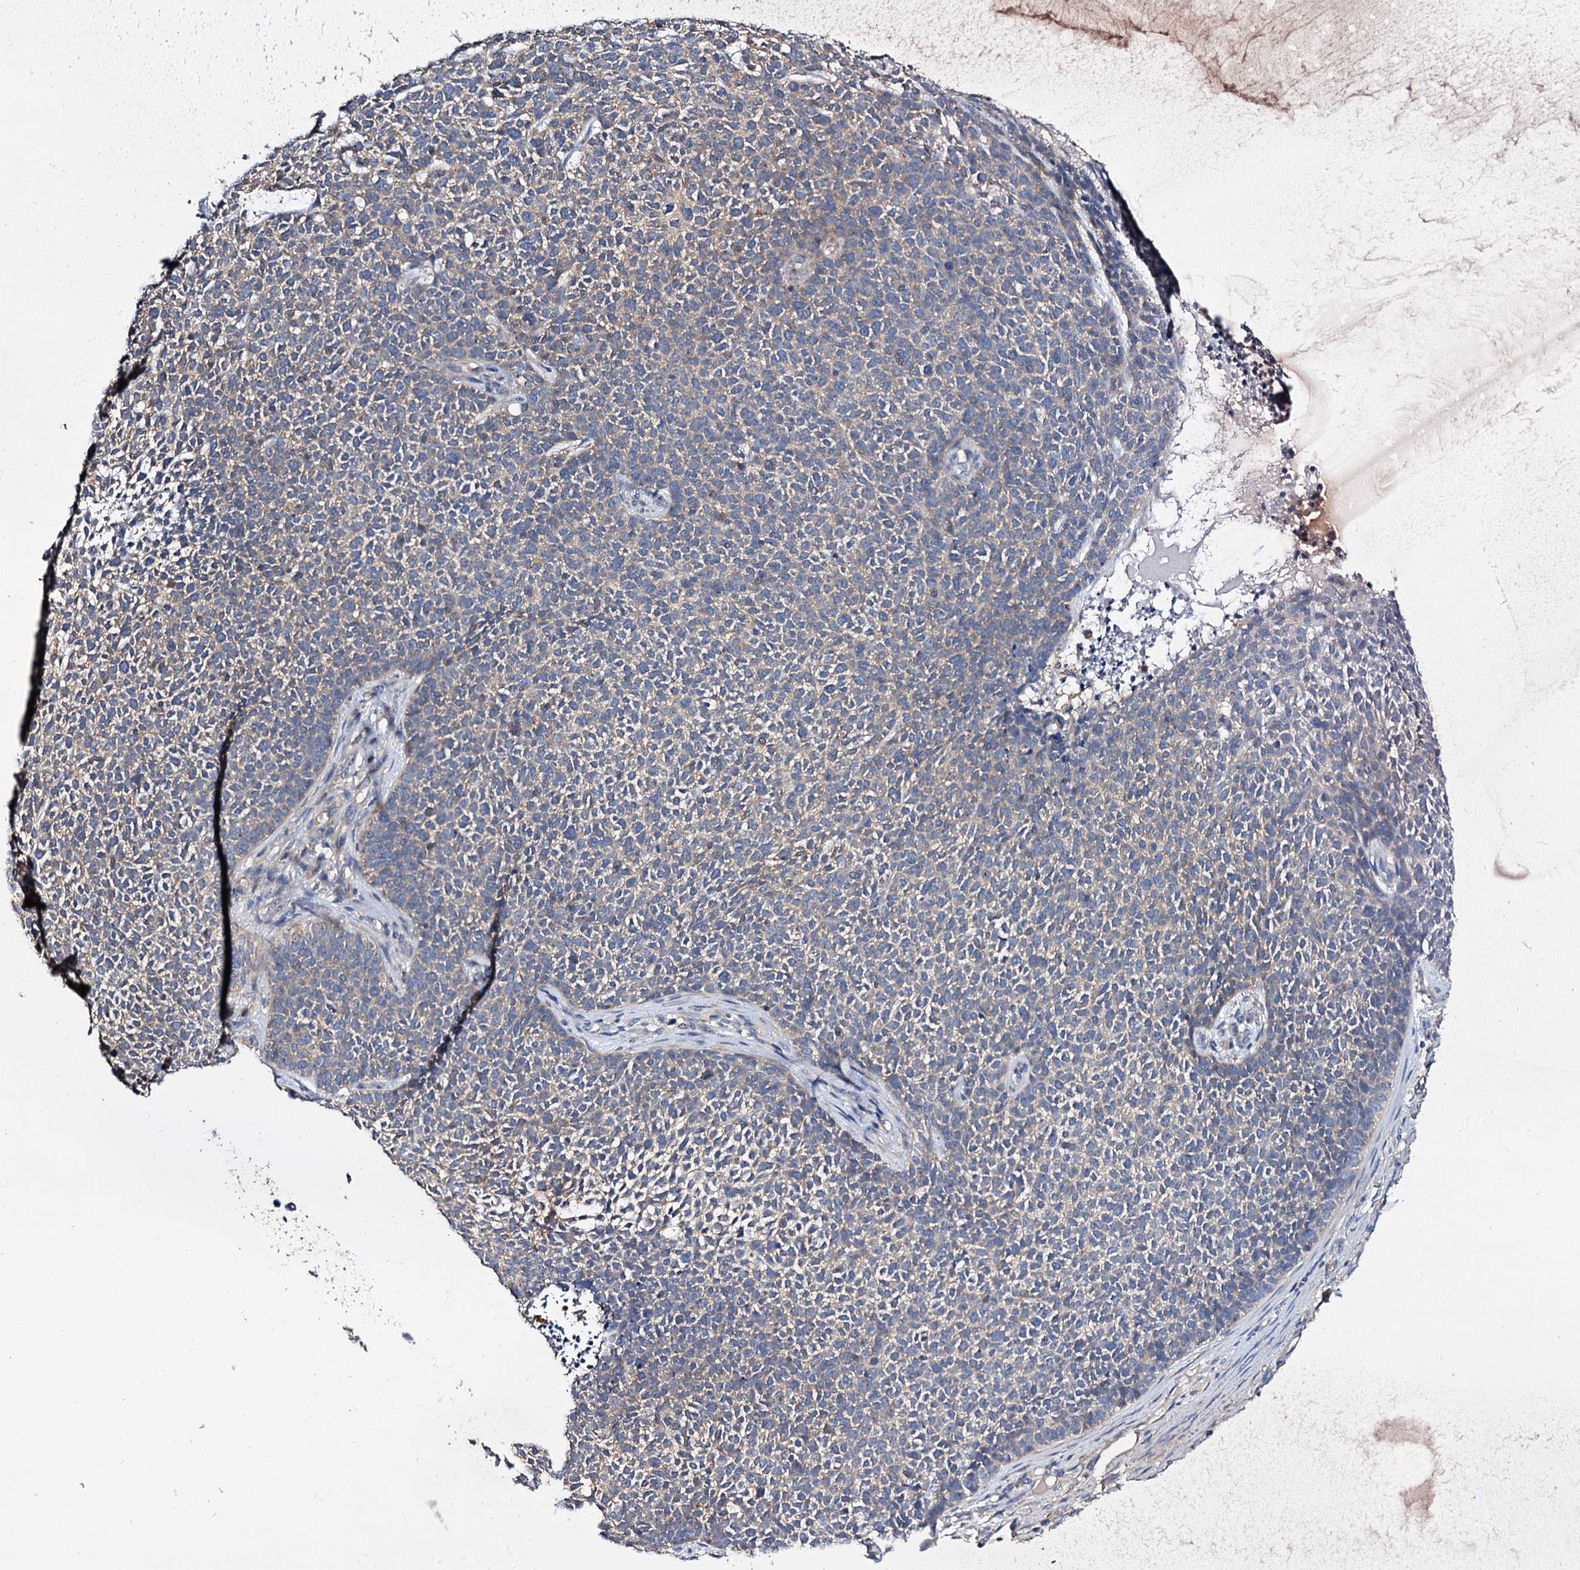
{"staining": {"intensity": "weak", "quantity": "<25%", "location": "cytoplasmic/membranous"}, "tissue": "skin cancer", "cell_type": "Tumor cells", "image_type": "cancer", "snomed": [{"axis": "morphology", "description": "Basal cell carcinoma"}, {"axis": "topography", "description": "Skin"}], "caption": "Histopathology image shows no significant protein expression in tumor cells of basal cell carcinoma (skin).", "gene": "ANKRD13A", "patient": {"sex": "female", "age": 84}}